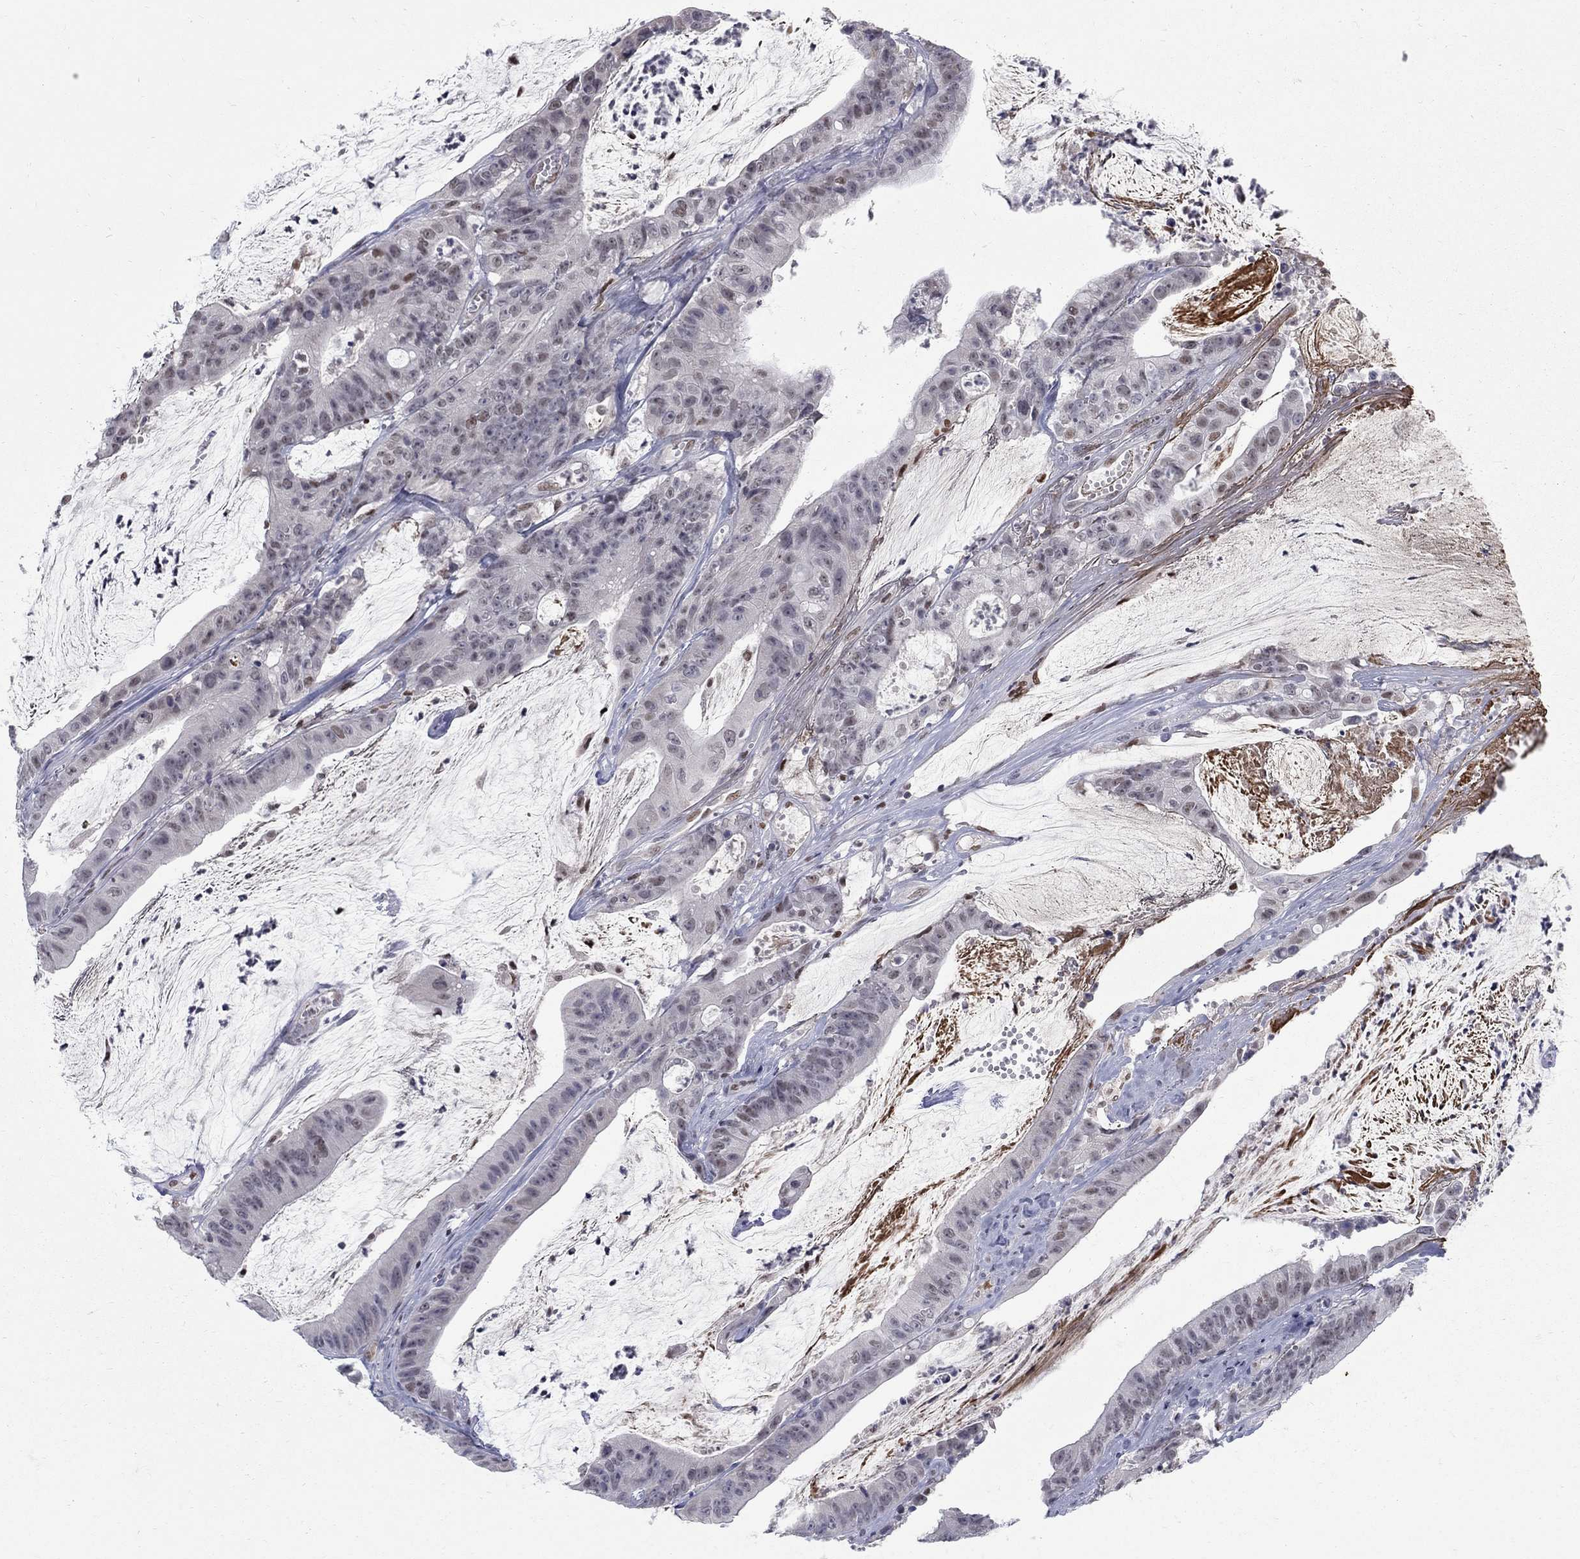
{"staining": {"intensity": "moderate", "quantity": "<25%", "location": "nuclear"}, "tissue": "colorectal cancer", "cell_type": "Tumor cells", "image_type": "cancer", "snomed": [{"axis": "morphology", "description": "Adenocarcinoma, NOS"}, {"axis": "topography", "description": "Colon"}], "caption": "Immunohistochemistry histopathology image of neoplastic tissue: human colorectal cancer stained using immunohistochemistry shows low levels of moderate protein expression localized specifically in the nuclear of tumor cells, appearing as a nuclear brown color.", "gene": "GCFC2", "patient": {"sex": "female", "age": 69}}